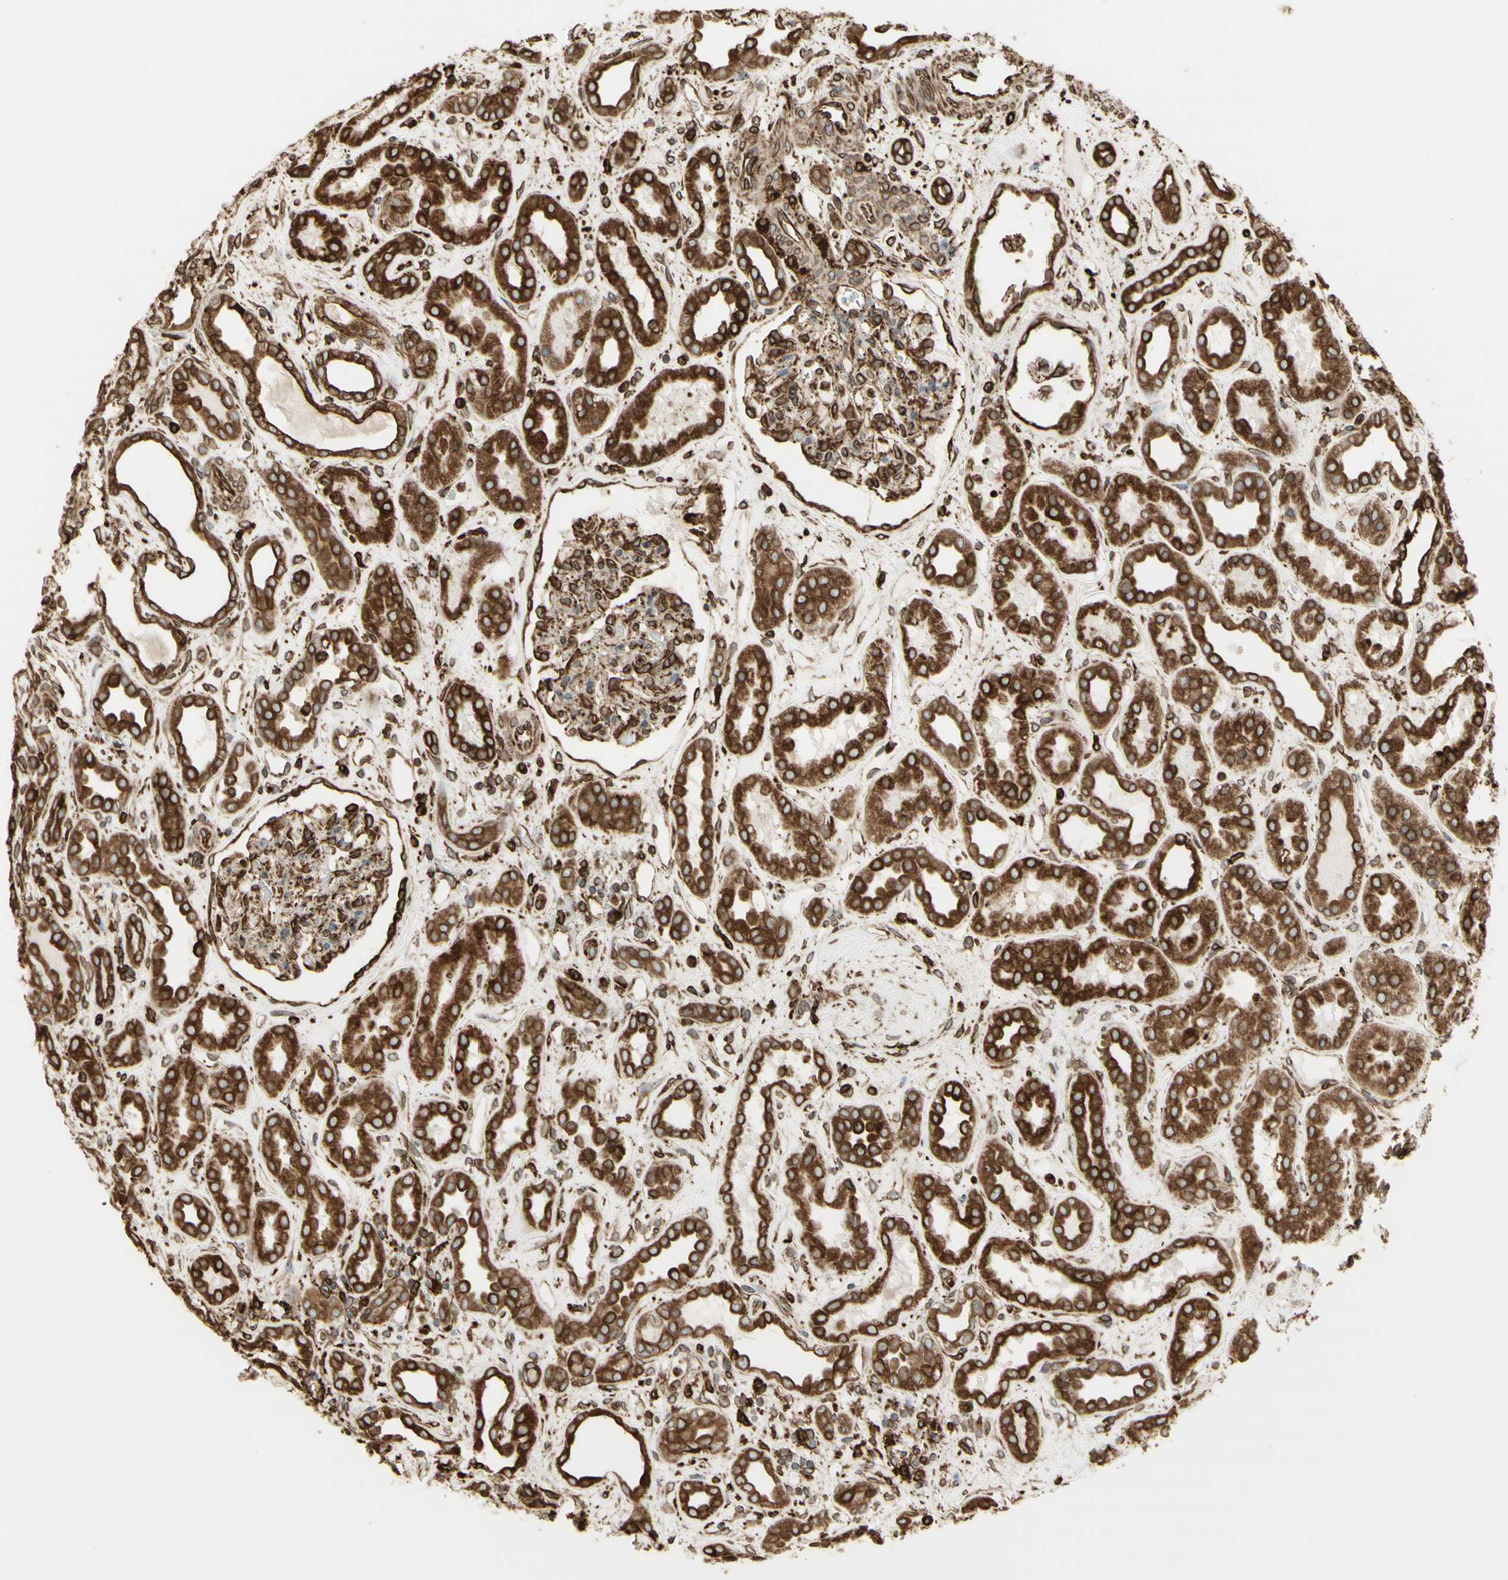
{"staining": {"intensity": "moderate", "quantity": "25%-75%", "location": "cytoplasmic/membranous"}, "tissue": "kidney", "cell_type": "Cells in glomeruli", "image_type": "normal", "snomed": [{"axis": "morphology", "description": "Normal tissue, NOS"}, {"axis": "topography", "description": "Kidney"}], "caption": "DAB immunohistochemical staining of unremarkable kidney shows moderate cytoplasmic/membranous protein positivity in about 25%-75% of cells in glomeruli. Ihc stains the protein of interest in brown and the nuclei are stained blue.", "gene": "CANX", "patient": {"sex": "male", "age": 59}}